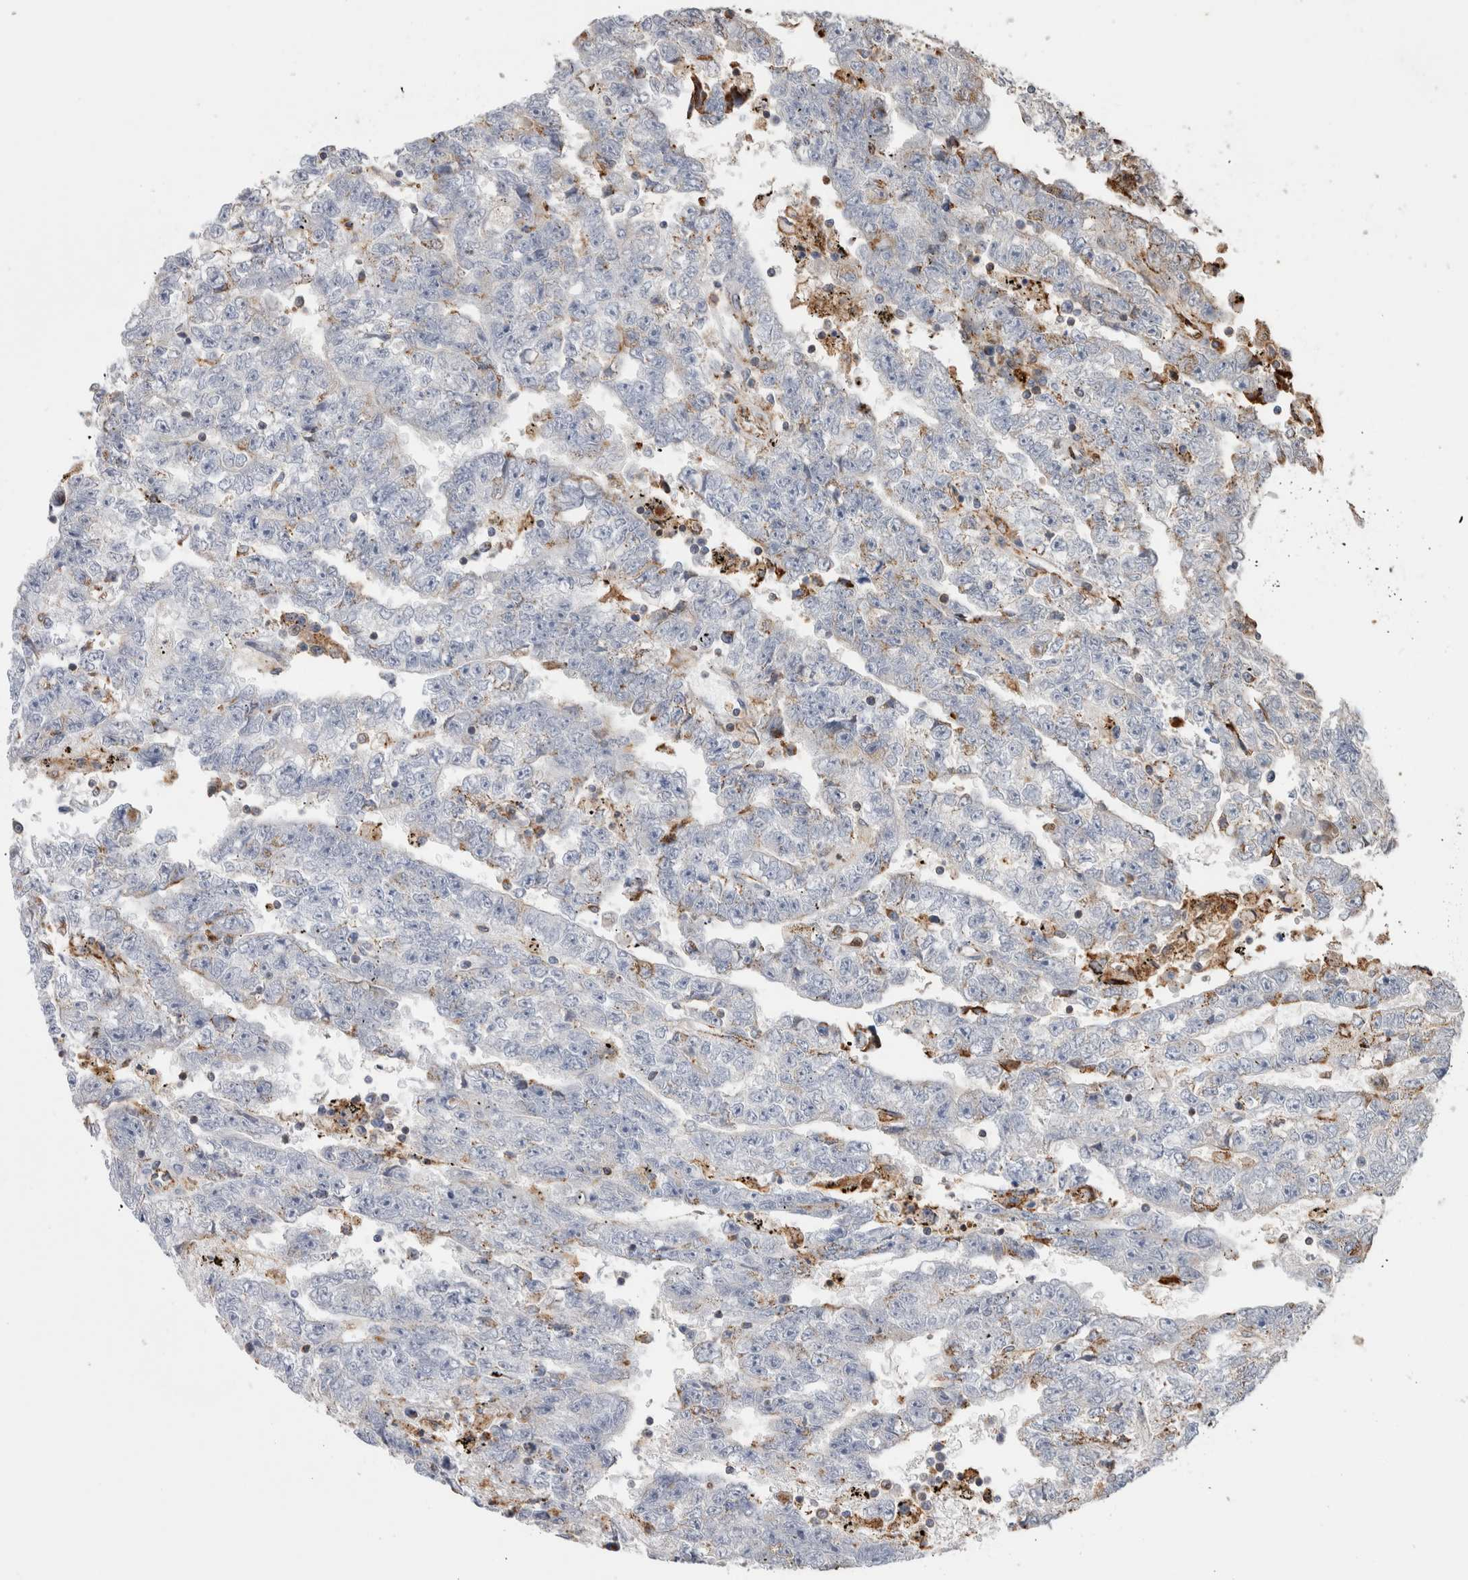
{"staining": {"intensity": "negative", "quantity": "none", "location": "none"}, "tissue": "testis cancer", "cell_type": "Tumor cells", "image_type": "cancer", "snomed": [{"axis": "morphology", "description": "Carcinoma, Embryonal, NOS"}, {"axis": "topography", "description": "Testis"}], "caption": "The micrograph exhibits no staining of tumor cells in embryonal carcinoma (testis). The staining is performed using DAB (3,3'-diaminobenzidine) brown chromogen with nuclei counter-stained in using hematoxylin.", "gene": "CCDC88B", "patient": {"sex": "male", "age": 25}}